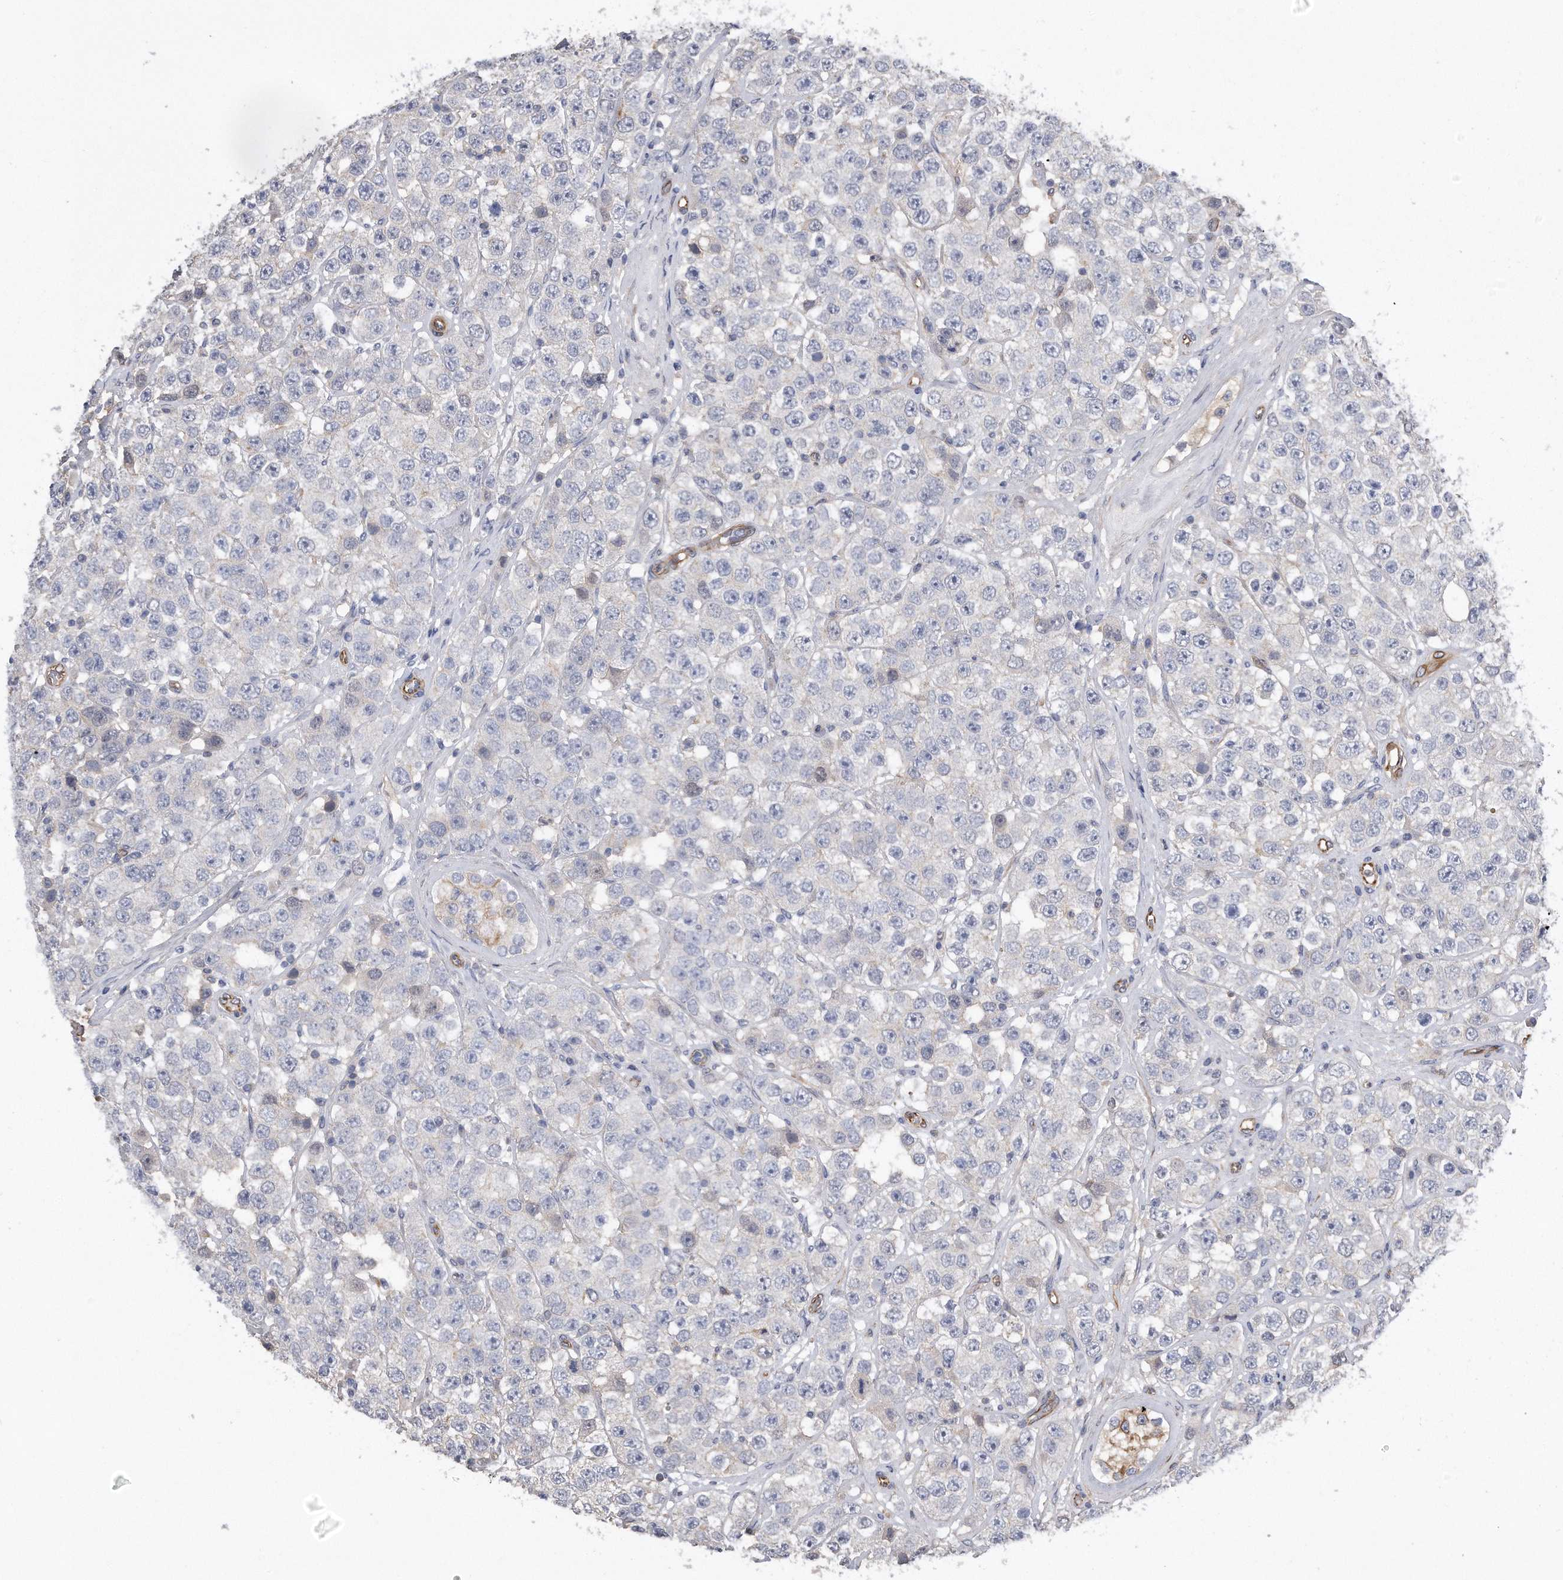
{"staining": {"intensity": "negative", "quantity": "none", "location": "none"}, "tissue": "testis cancer", "cell_type": "Tumor cells", "image_type": "cancer", "snomed": [{"axis": "morphology", "description": "Seminoma, NOS"}, {"axis": "topography", "description": "Testis"}], "caption": "Human seminoma (testis) stained for a protein using immunohistochemistry demonstrates no expression in tumor cells.", "gene": "GPC1", "patient": {"sex": "male", "age": 28}}